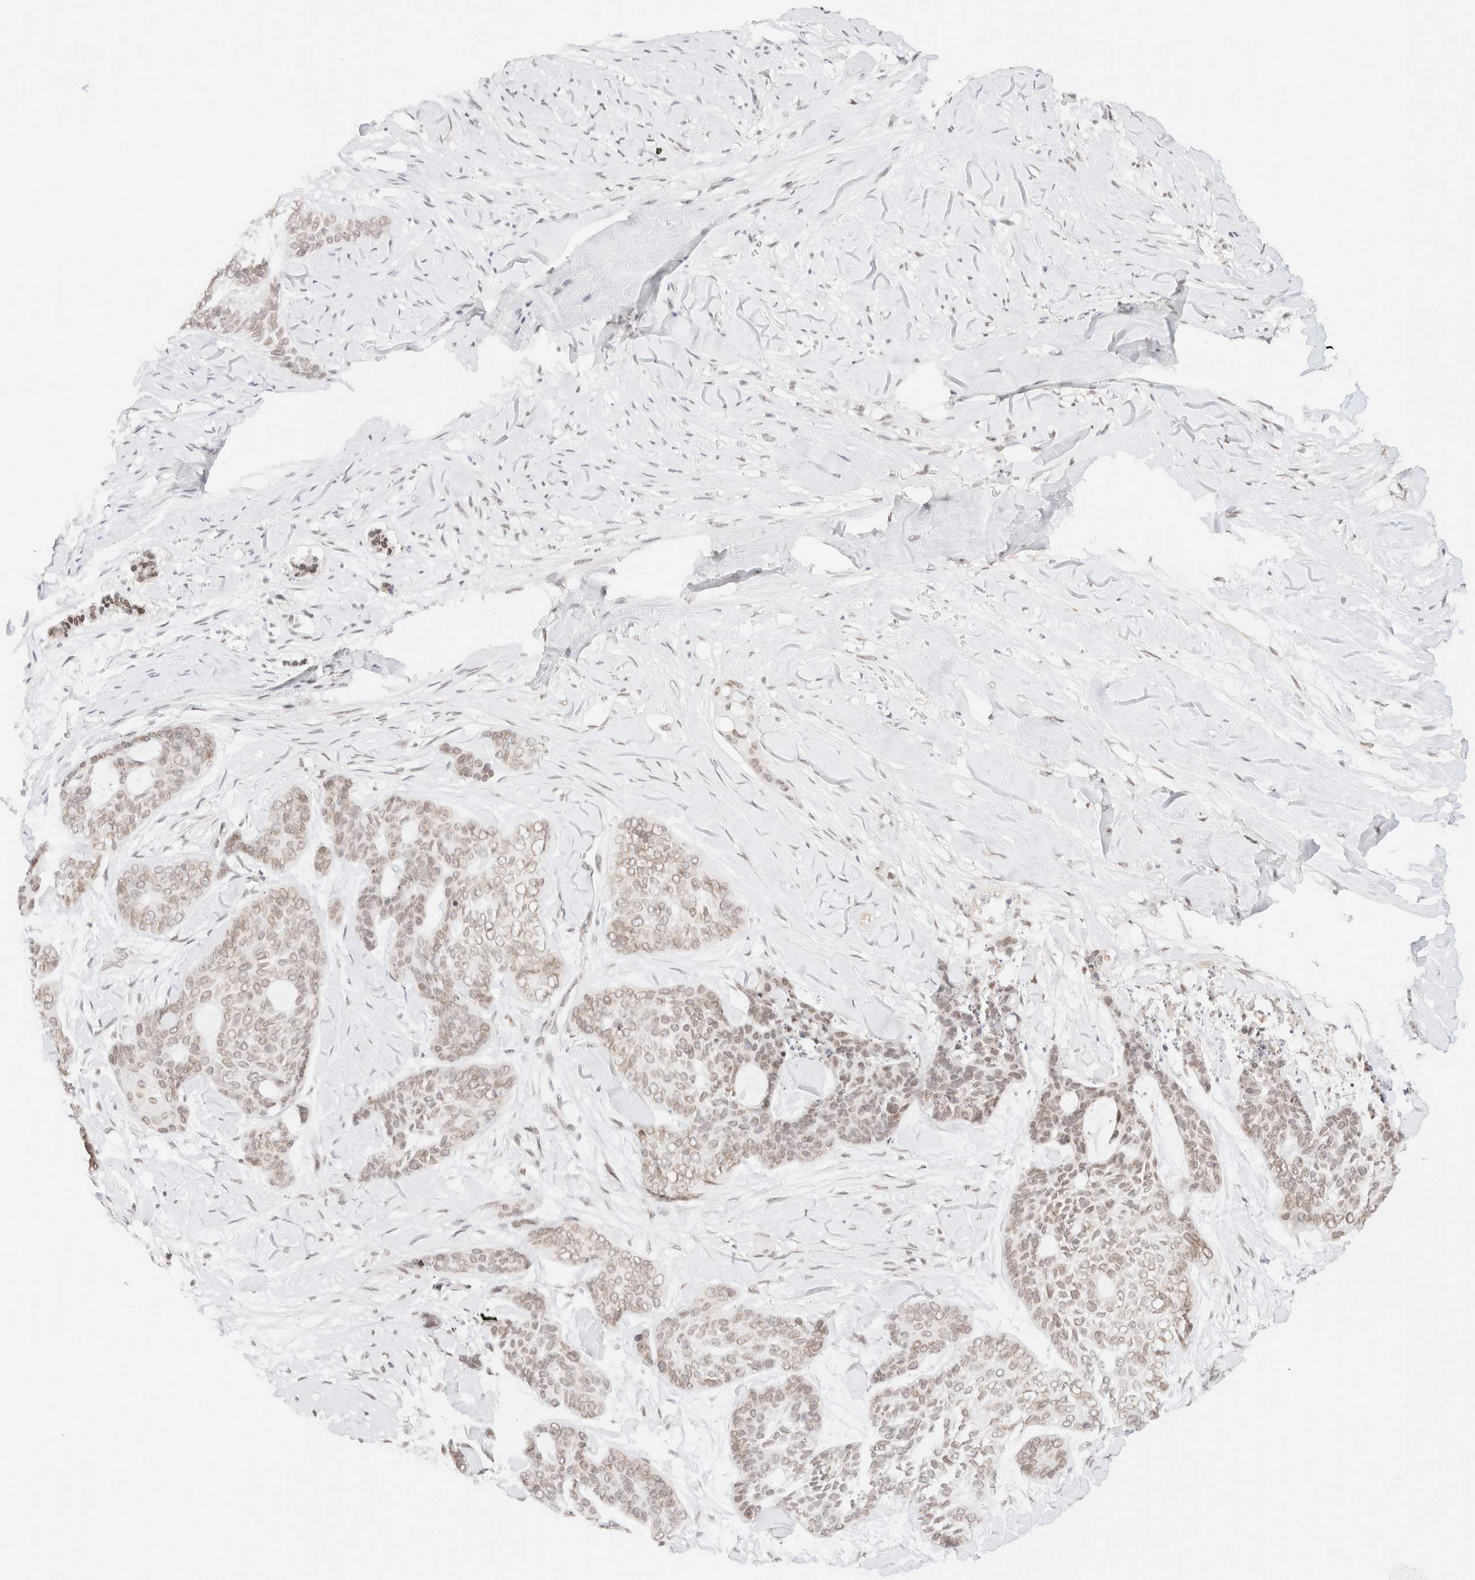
{"staining": {"intensity": "weak", "quantity": ">75%", "location": "nuclear"}, "tissue": "skin cancer", "cell_type": "Tumor cells", "image_type": "cancer", "snomed": [{"axis": "morphology", "description": "Basal cell carcinoma"}, {"axis": "topography", "description": "Skin"}], "caption": "High-power microscopy captured an immunohistochemistry micrograph of skin cancer, revealing weak nuclear expression in about >75% of tumor cells. (DAB = brown stain, brightfield microscopy at high magnification).", "gene": "ZNF770", "patient": {"sex": "female", "age": 64}}